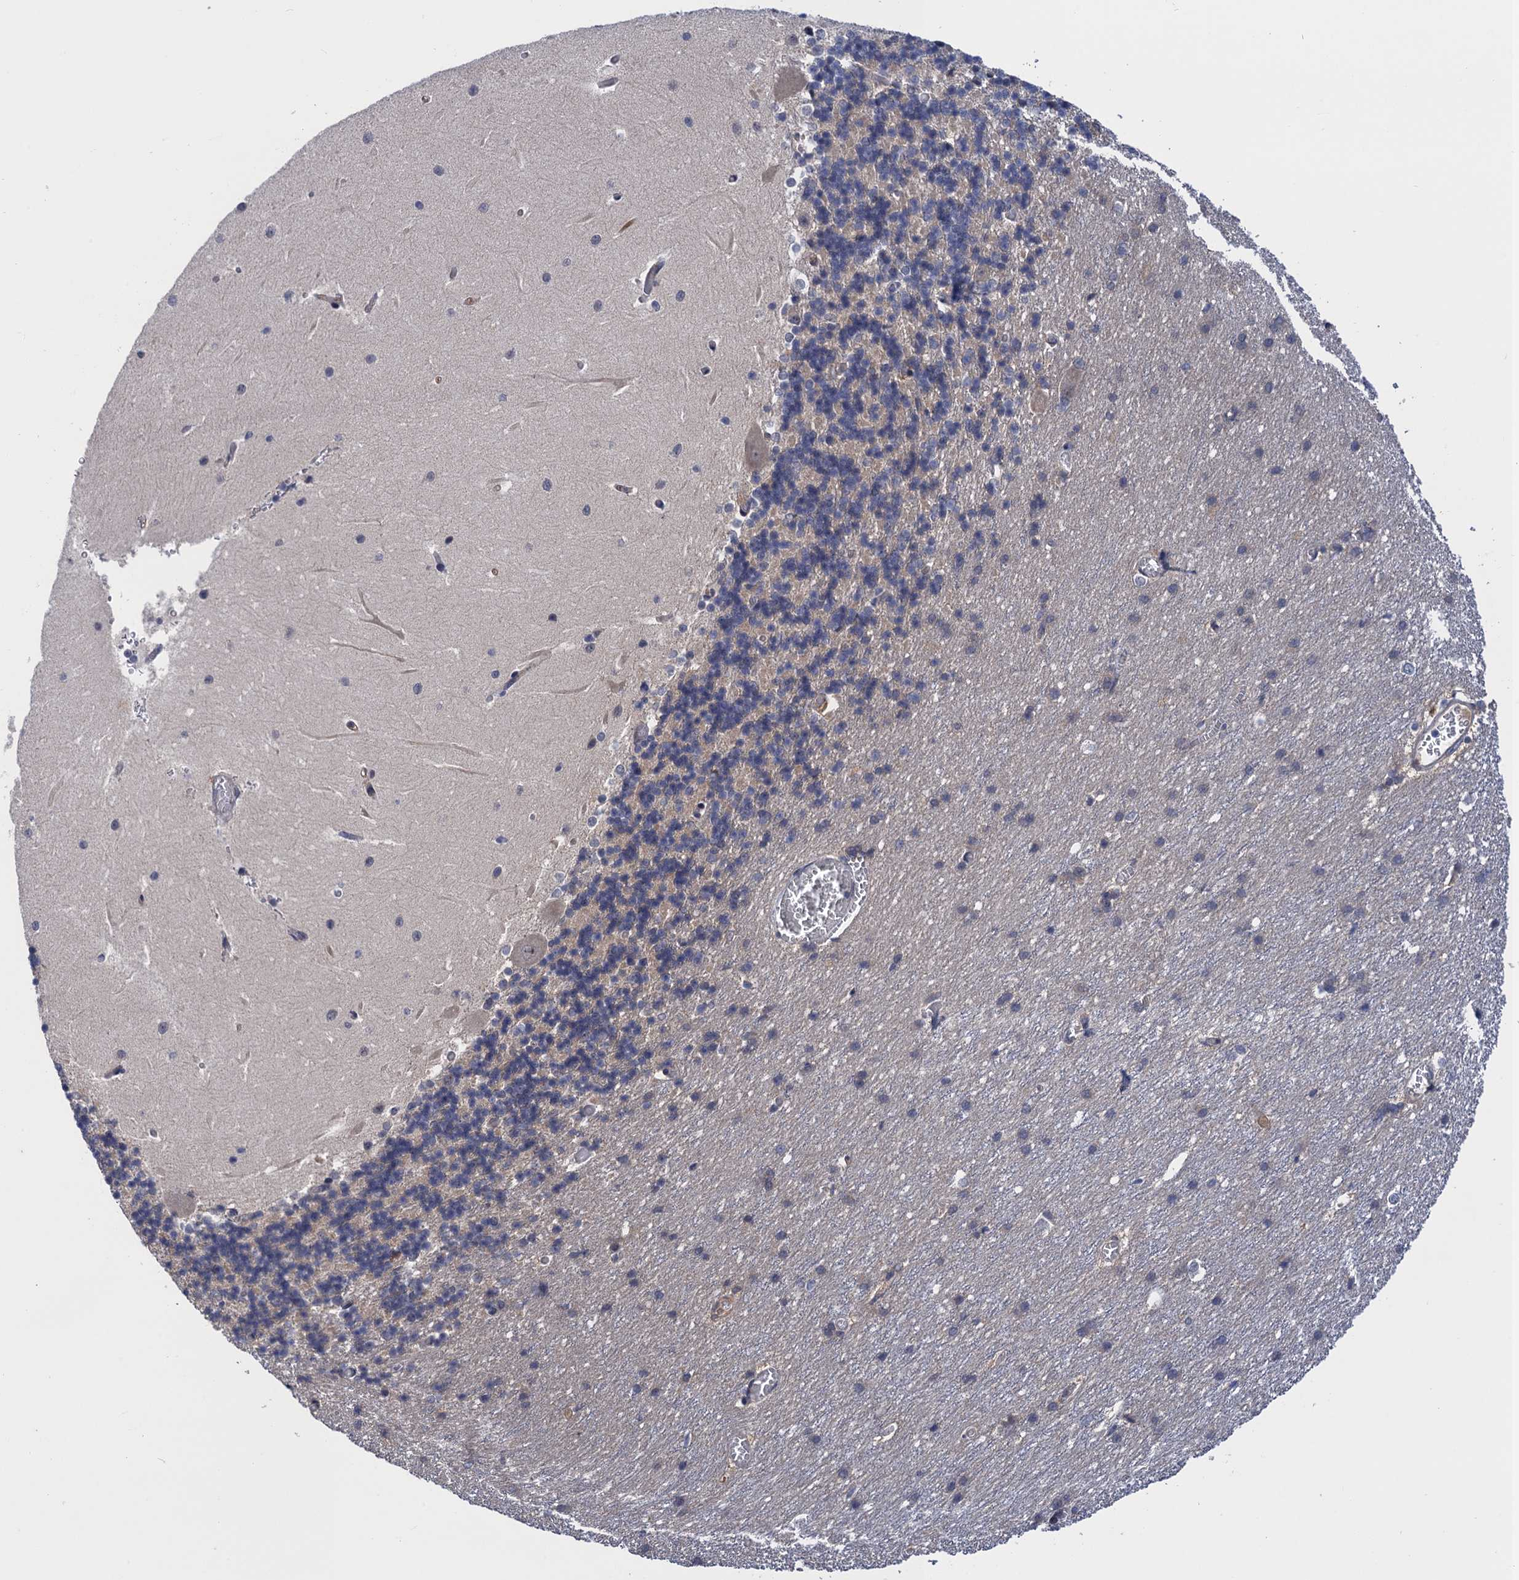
{"staining": {"intensity": "negative", "quantity": "none", "location": "none"}, "tissue": "cerebellum", "cell_type": "Cells in granular layer", "image_type": "normal", "snomed": [{"axis": "morphology", "description": "Normal tissue, NOS"}, {"axis": "topography", "description": "Cerebellum"}], "caption": "Immunohistochemical staining of benign cerebellum displays no significant staining in cells in granular layer.", "gene": "NEK8", "patient": {"sex": "male", "age": 37}}